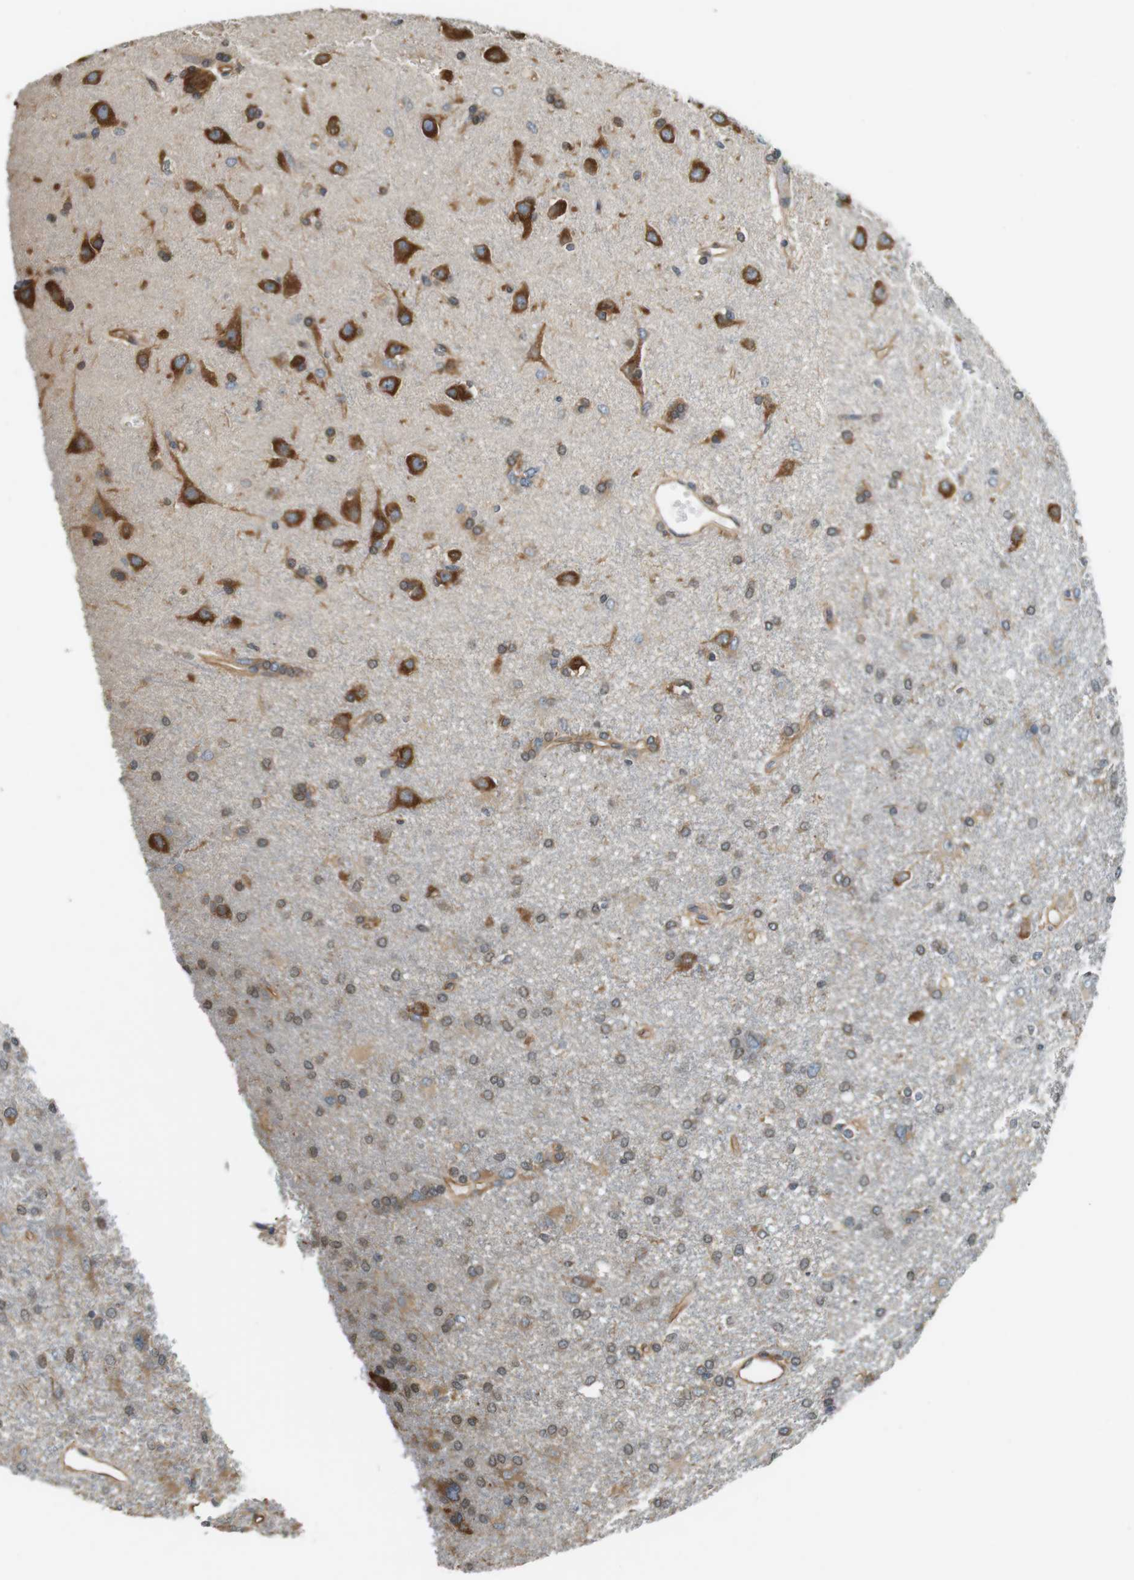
{"staining": {"intensity": "strong", "quantity": "<25%", "location": "cytoplasmic/membranous"}, "tissue": "glioma", "cell_type": "Tumor cells", "image_type": "cancer", "snomed": [{"axis": "morphology", "description": "Glioma, malignant, High grade"}, {"axis": "topography", "description": "Brain"}], "caption": "This is an image of immunohistochemistry (IHC) staining of glioma, which shows strong positivity in the cytoplasmic/membranous of tumor cells.", "gene": "PA2G4", "patient": {"sex": "female", "age": 59}}